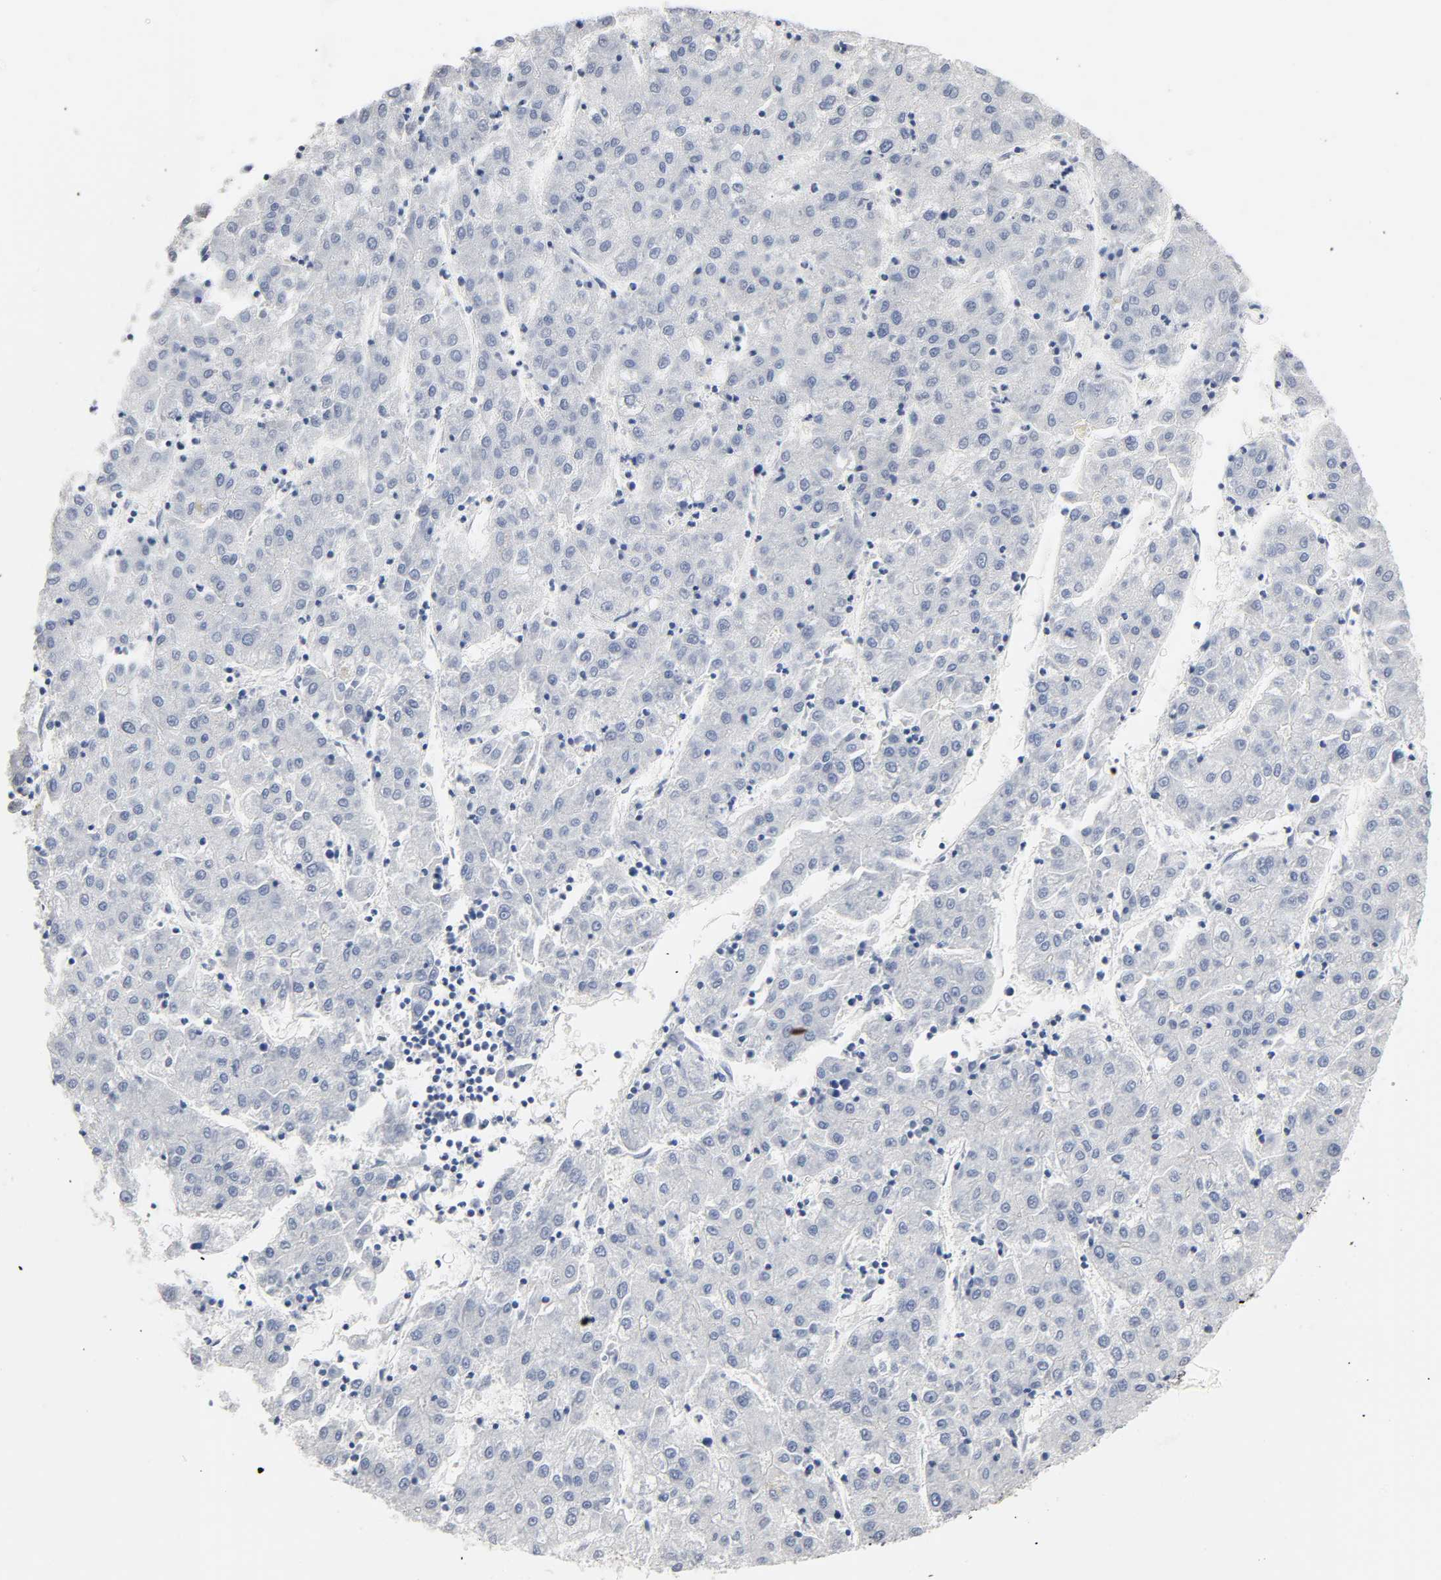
{"staining": {"intensity": "negative", "quantity": "none", "location": "none"}, "tissue": "liver cancer", "cell_type": "Tumor cells", "image_type": "cancer", "snomed": [{"axis": "morphology", "description": "Carcinoma, Hepatocellular, NOS"}, {"axis": "topography", "description": "Liver"}], "caption": "A high-resolution image shows IHC staining of liver hepatocellular carcinoma, which displays no significant staining in tumor cells.", "gene": "MIF", "patient": {"sex": "male", "age": 72}}